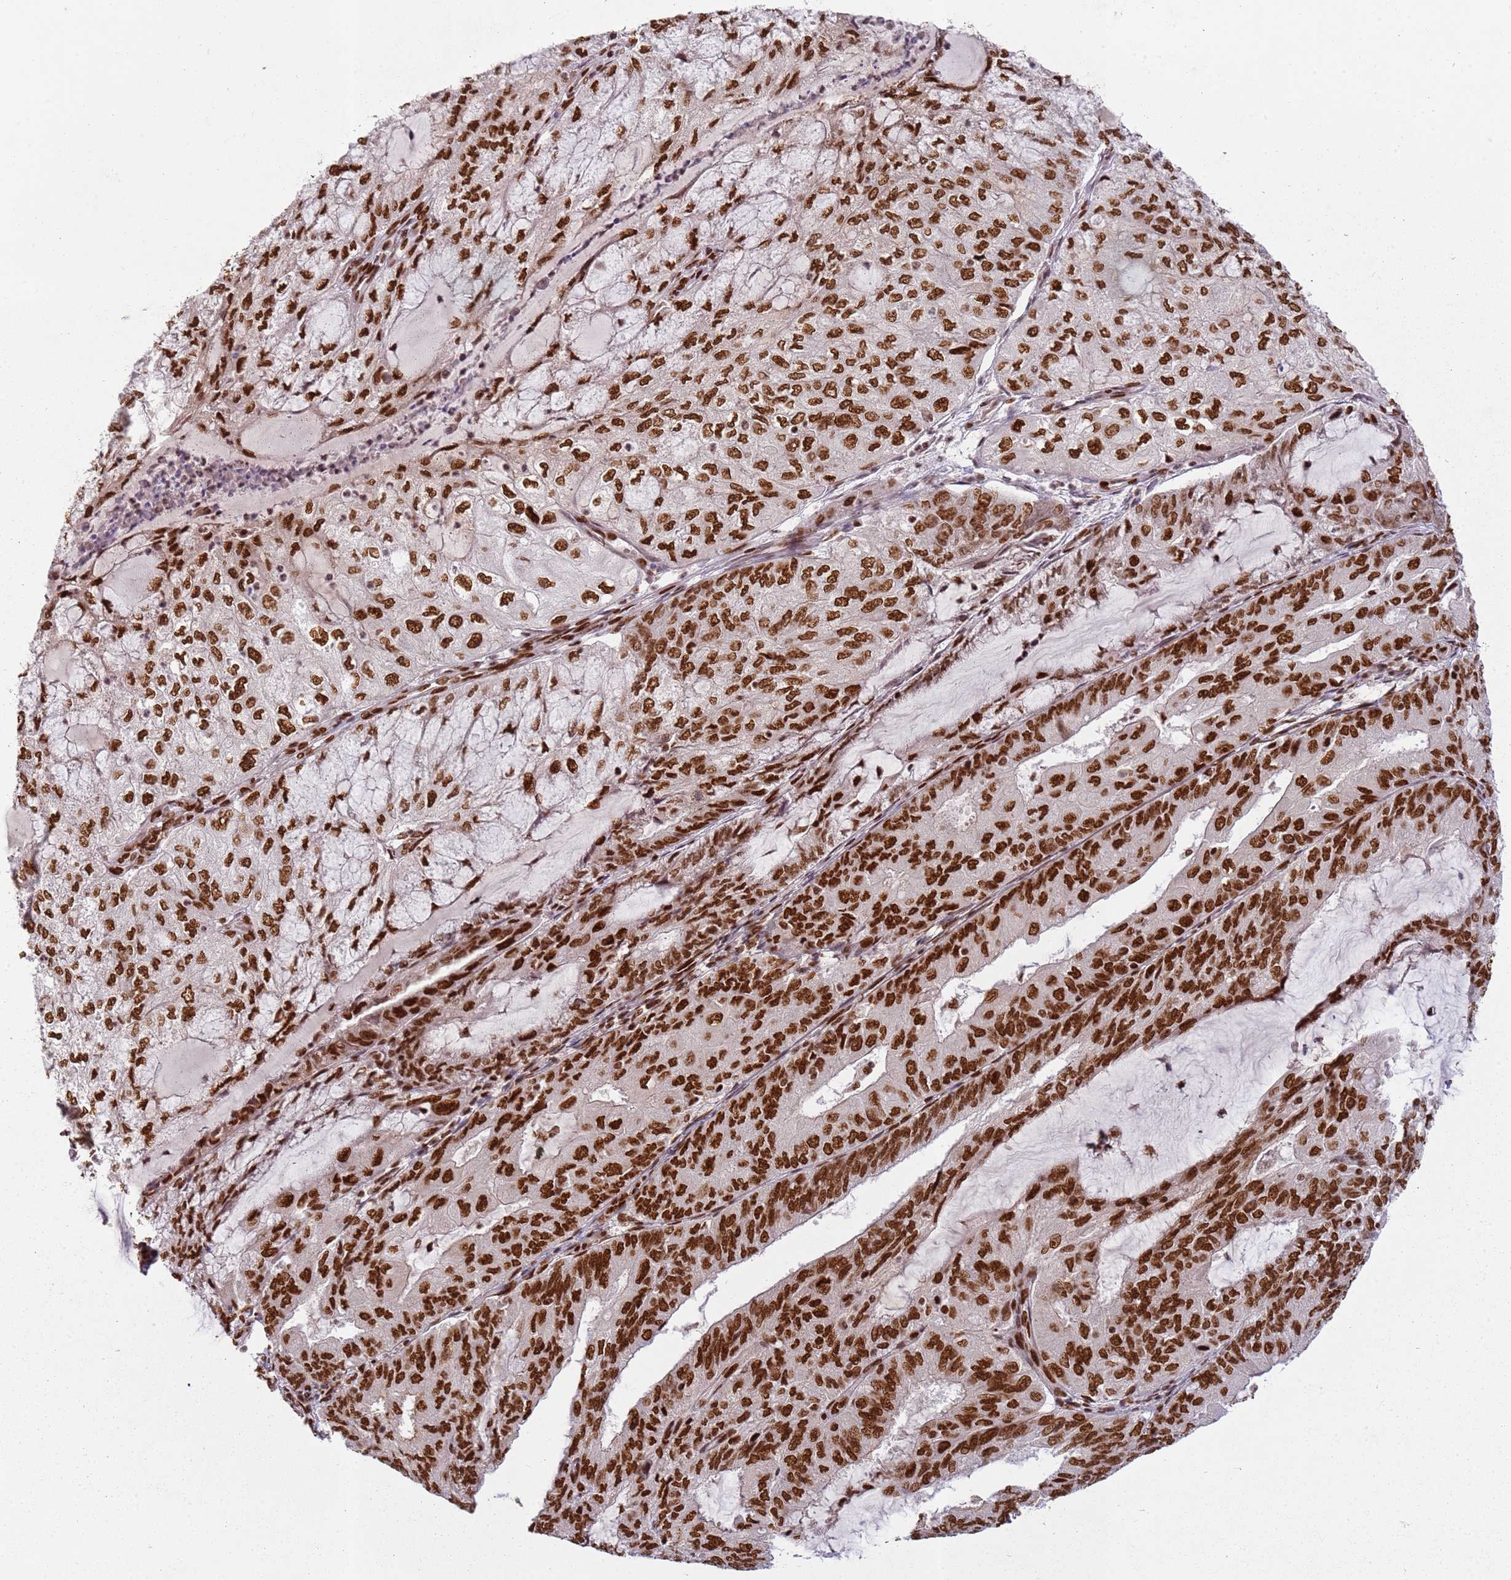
{"staining": {"intensity": "strong", "quantity": ">75%", "location": "nuclear"}, "tissue": "endometrial cancer", "cell_type": "Tumor cells", "image_type": "cancer", "snomed": [{"axis": "morphology", "description": "Adenocarcinoma, NOS"}, {"axis": "topography", "description": "Endometrium"}], "caption": "Immunohistochemistry (IHC) of human endometrial cancer (adenocarcinoma) reveals high levels of strong nuclear expression in approximately >75% of tumor cells. The staining is performed using DAB brown chromogen to label protein expression. The nuclei are counter-stained blue using hematoxylin.", "gene": "TENT4A", "patient": {"sex": "female", "age": 81}}